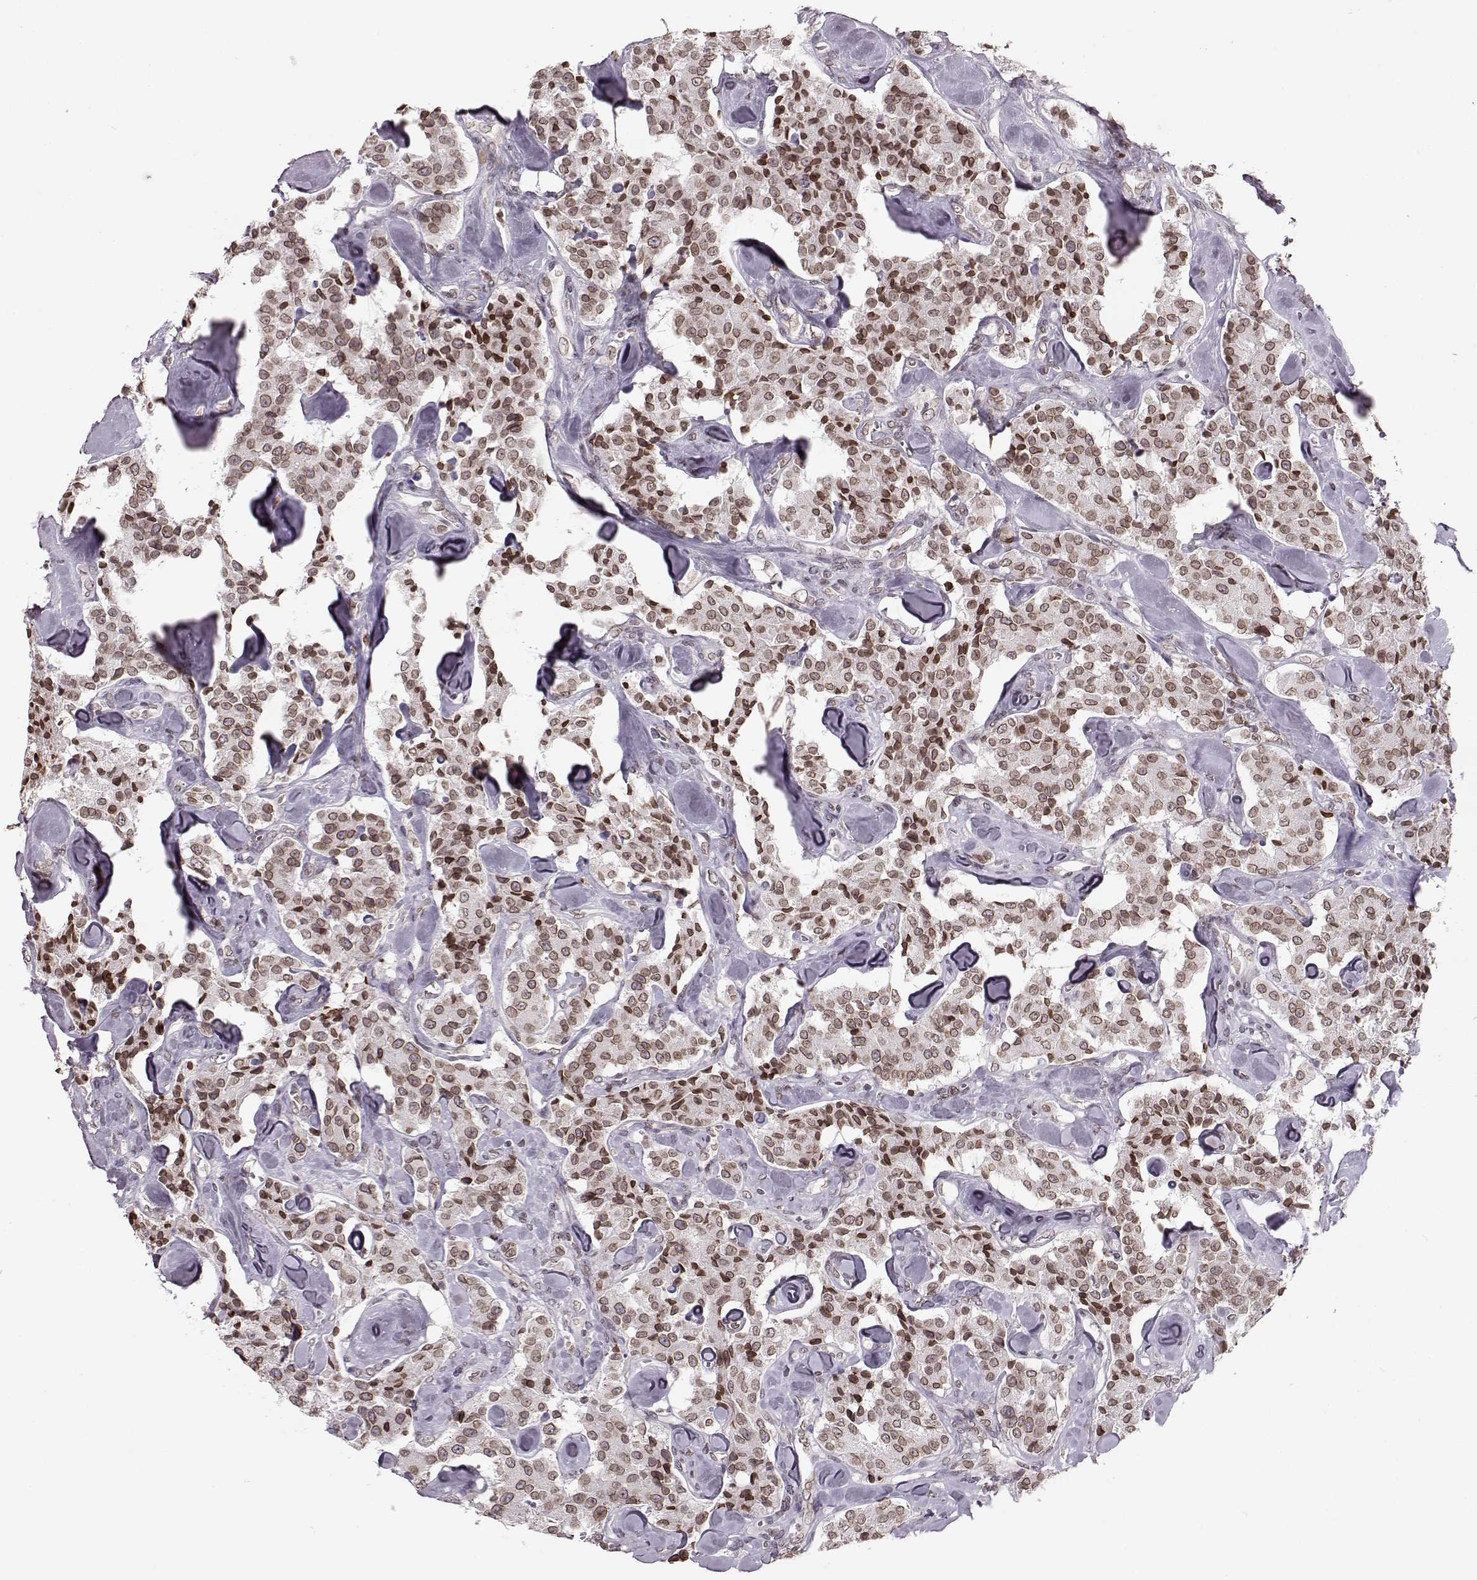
{"staining": {"intensity": "moderate", "quantity": ">75%", "location": "cytoplasmic/membranous,nuclear"}, "tissue": "carcinoid", "cell_type": "Tumor cells", "image_type": "cancer", "snomed": [{"axis": "morphology", "description": "Carcinoid, malignant, NOS"}, {"axis": "topography", "description": "Pancreas"}], "caption": "A histopathology image of carcinoid (malignant) stained for a protein demonstrates moderate cytoplasmic/membranous and nuclear brown staining in tumor cells. (Stains: DAB (3,3'-diaminobenzidine) in brown, nuclei in blue, Microscopy: brightfield microscopy at high magnification).", "gene": "DCAF12", "patient": {"sex": "male", "age": 41}}